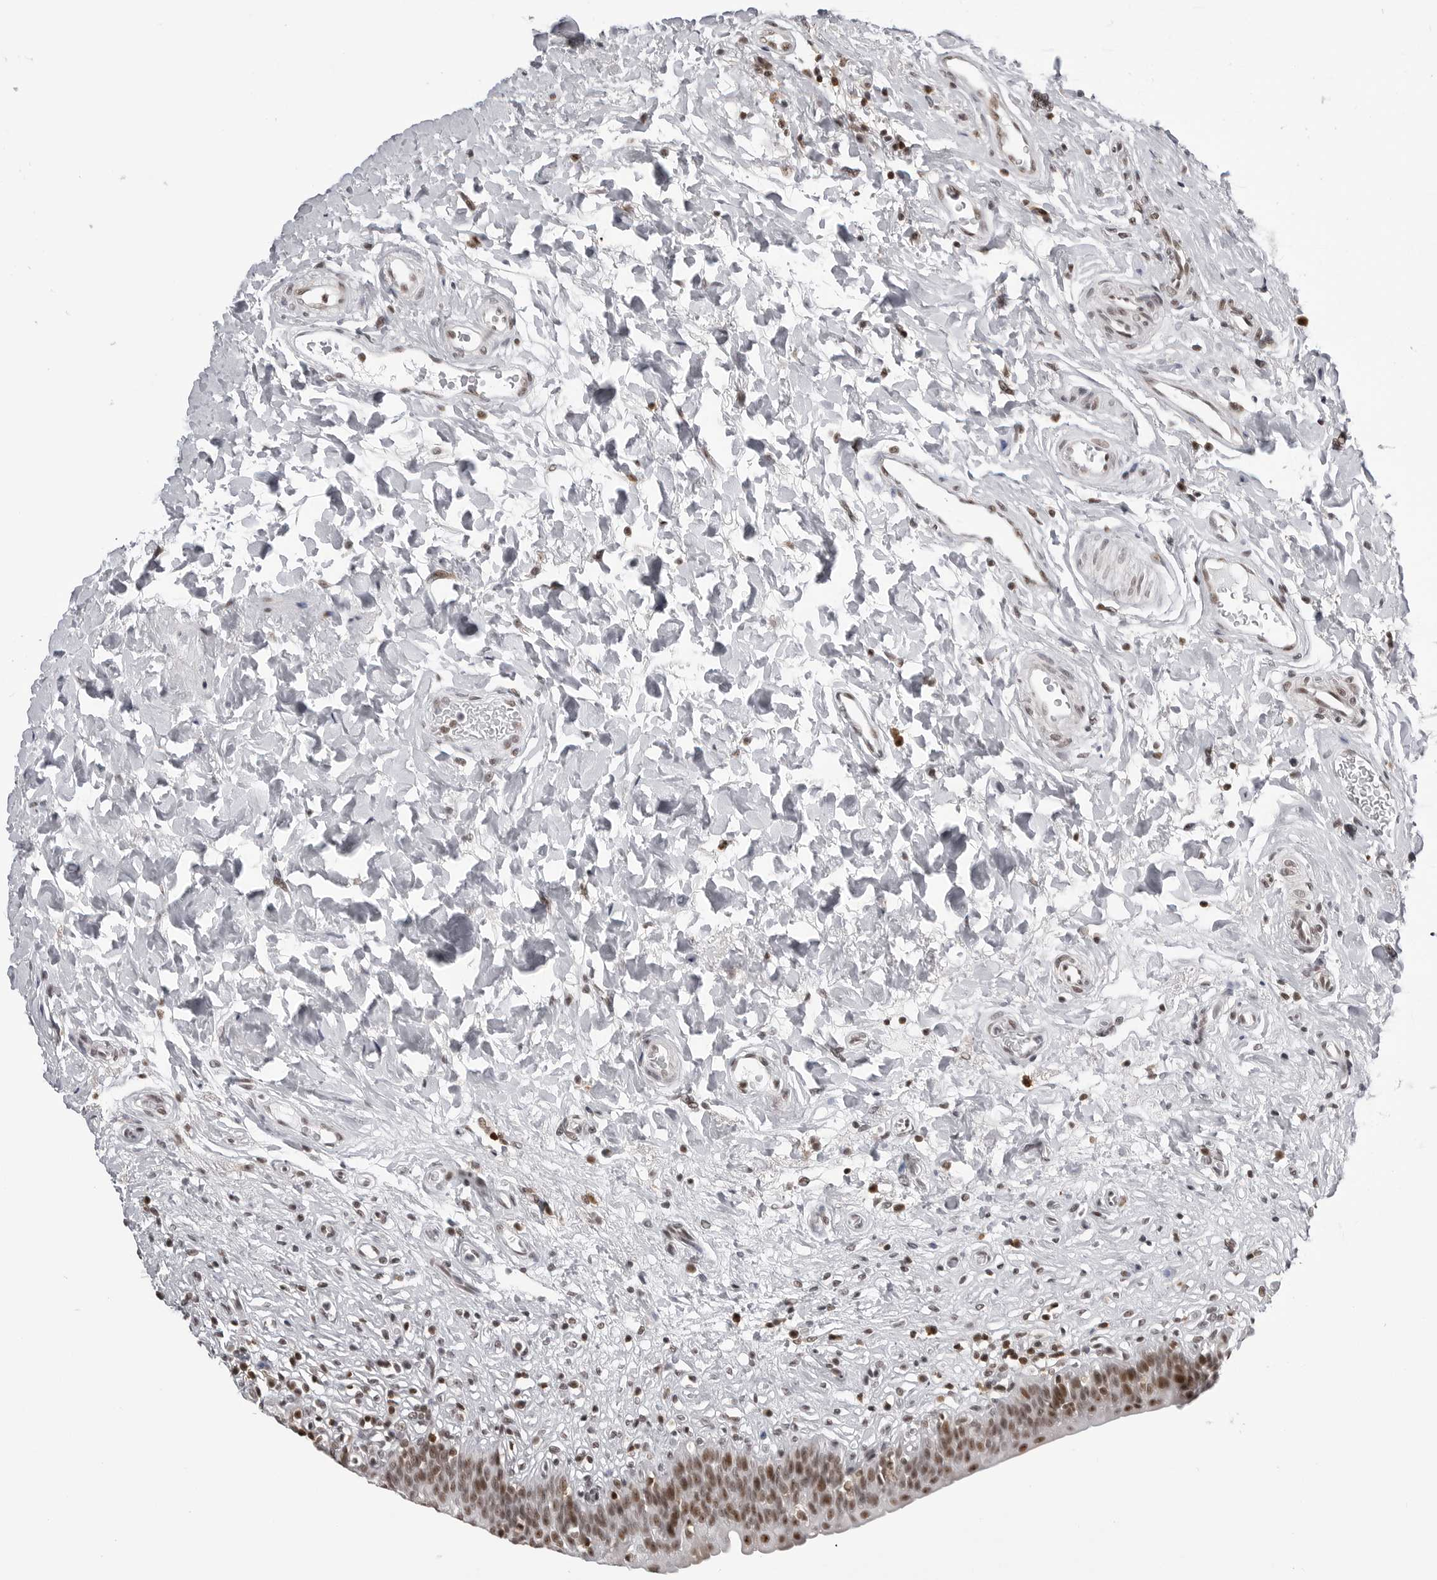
{"staining": {"intensity": "moderate", "quantity": ">75%", "location": "nuclear"}, "tissue": "urinary bladder", "cell_type": "Urothelial cells", "image_type": "normal", "snomed": [{"axis": "morphology", "description": "Normal tissue, NOS"}, {"axis": "topography", "description": "Urinary bladder"}], "caption": "High-magnification brightfield microscopy of benign urinary bladder stained with DAB (brown) and counterstained with hematoxylin (blue). urothelial cells exhibit moderate nuclear staining is present in approximately>75% of cells.", "gene": "WRAP53", "patient": {"sex": "male", "age": 83}}